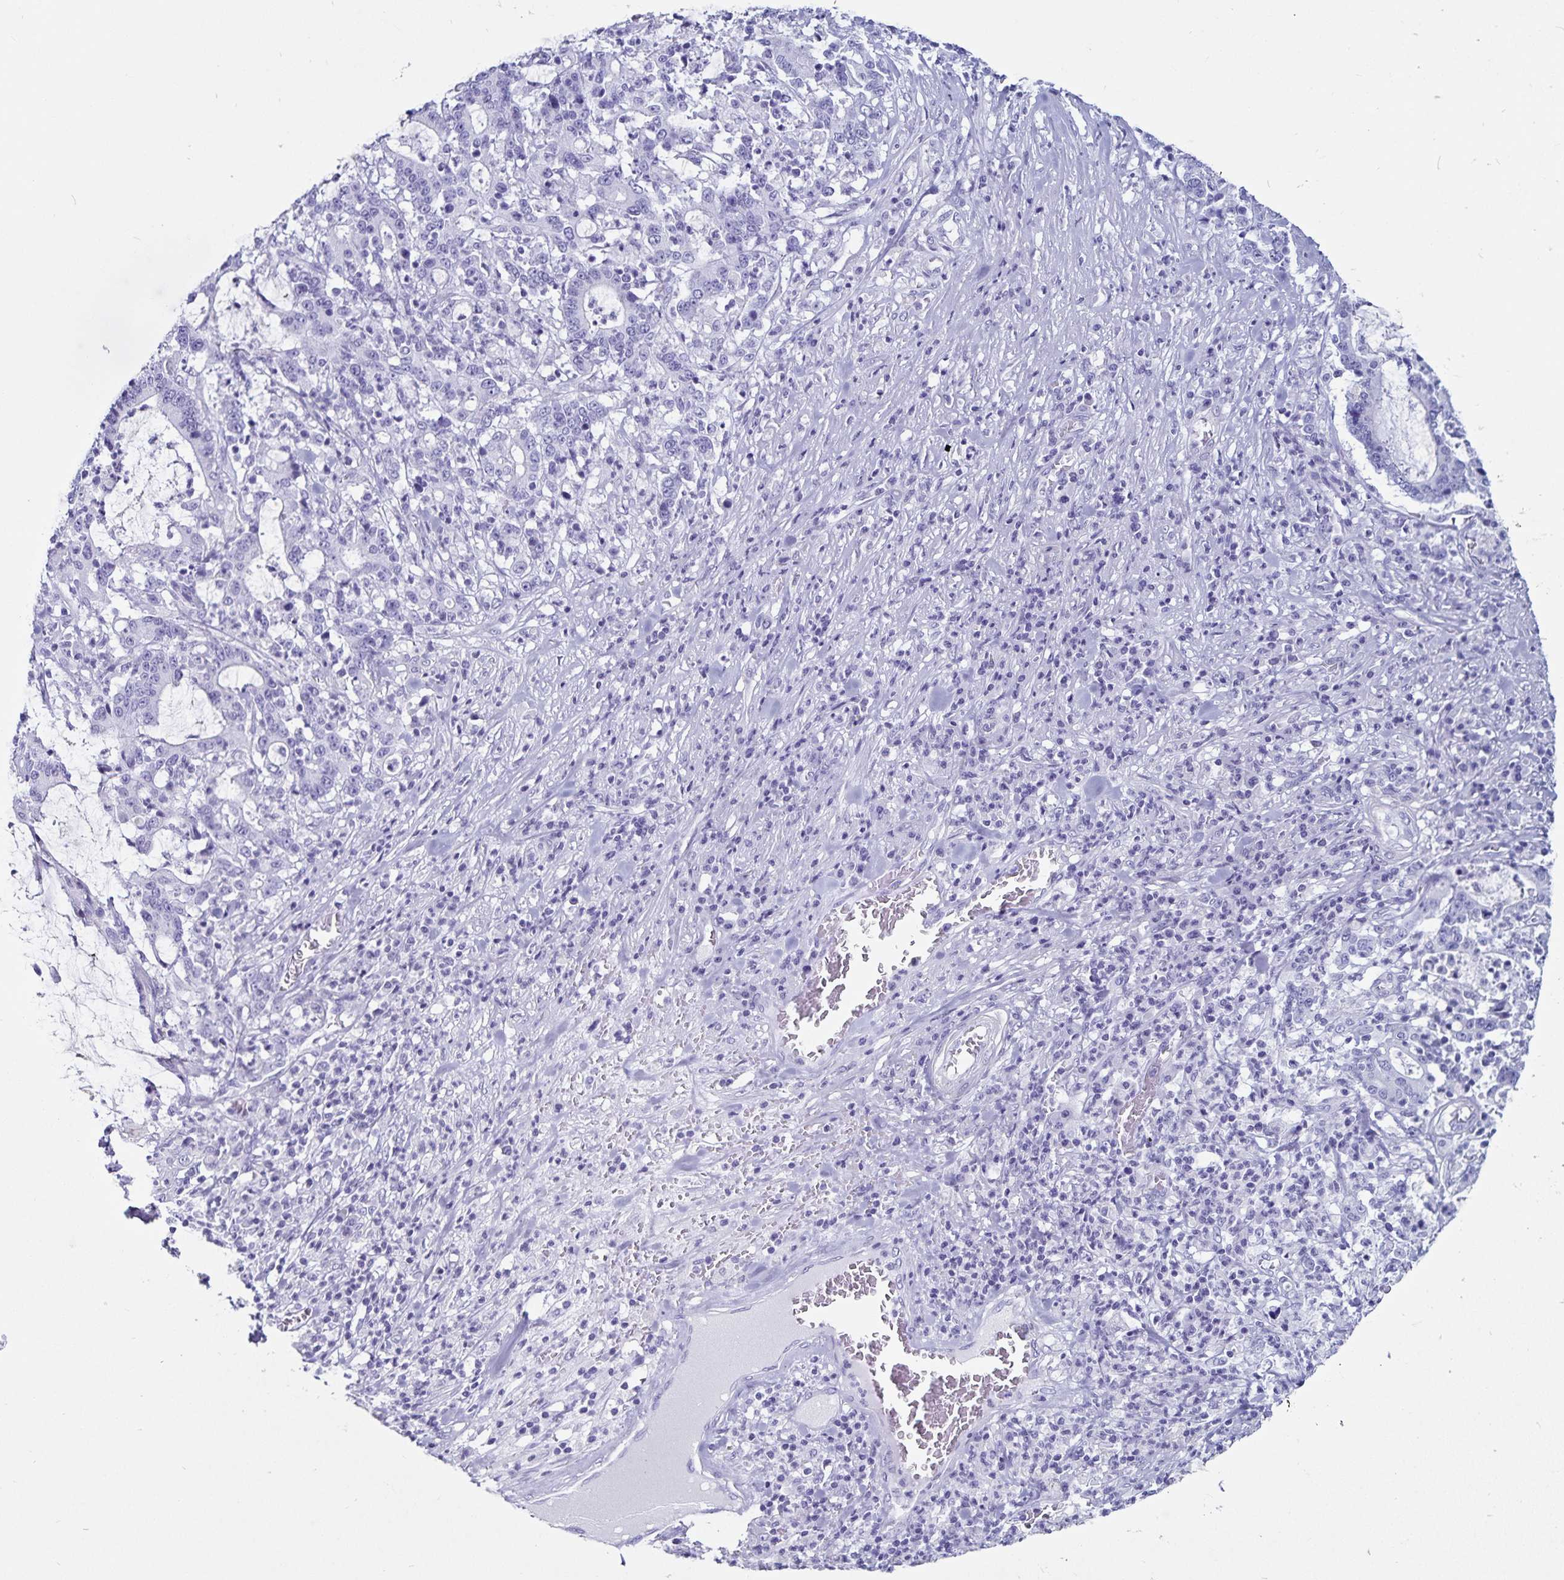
{"staining": {"intensity": "negative", "quantity": "none", "location": "none"}, "tissue": "stomach cancer", "cell_type": "Tumor cells", "image_type": "cancer", "snomed": [{"axis": "morphology", "description": "Adenocarcinoma, NOS"}, {"axis": "topography", "description": "Stomach, upper"}], "caption": "Immunohistochemistry (IHC) of stomach adenocarcinoma displays no positivity in tumor cells.", "gene": "GPR137", "patient": {"sex": "male", "age": 68}}